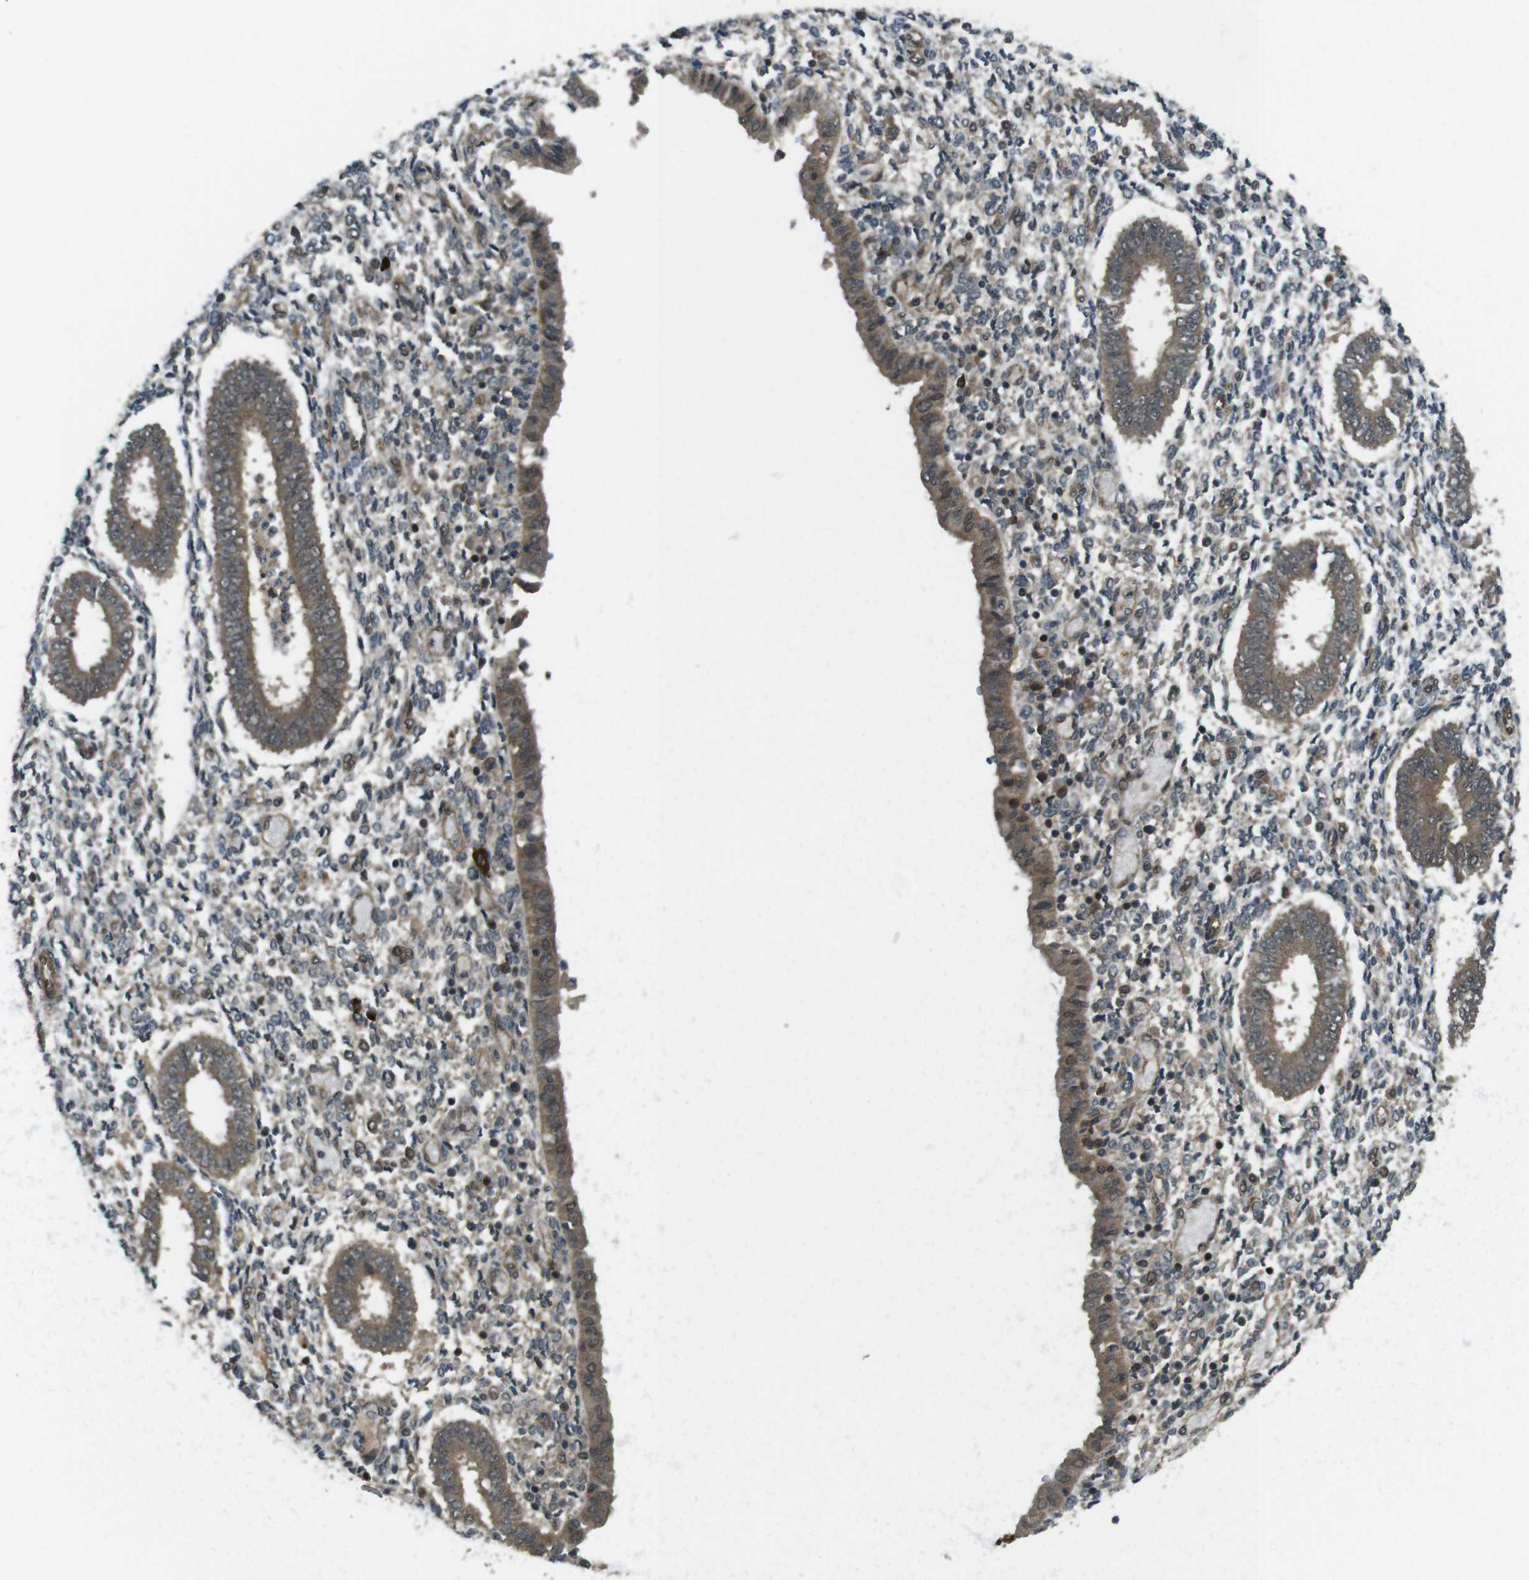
{"staining": {"intensity": "moderate", "quantity": "<25%", "location": "cytoplasmic/membranous"}, "tissue": "endometrium", "cell_type": "Cells in endometrial stroma", "image_type": "normal", "snomed": [{"axis": "morphology", "description": "Normal tissue, NOS"}, {"axis": "topography", "description": "Endometrium"}], "caption": "Benign endometrium exhibits moderate cytoplasmic/membranous positivity in approximately <25% of cells in endometrial stroma, visualized by immunohistochemistry.", "gene": "TIAM2", "patient": {"sex": "female", "age": 35}}